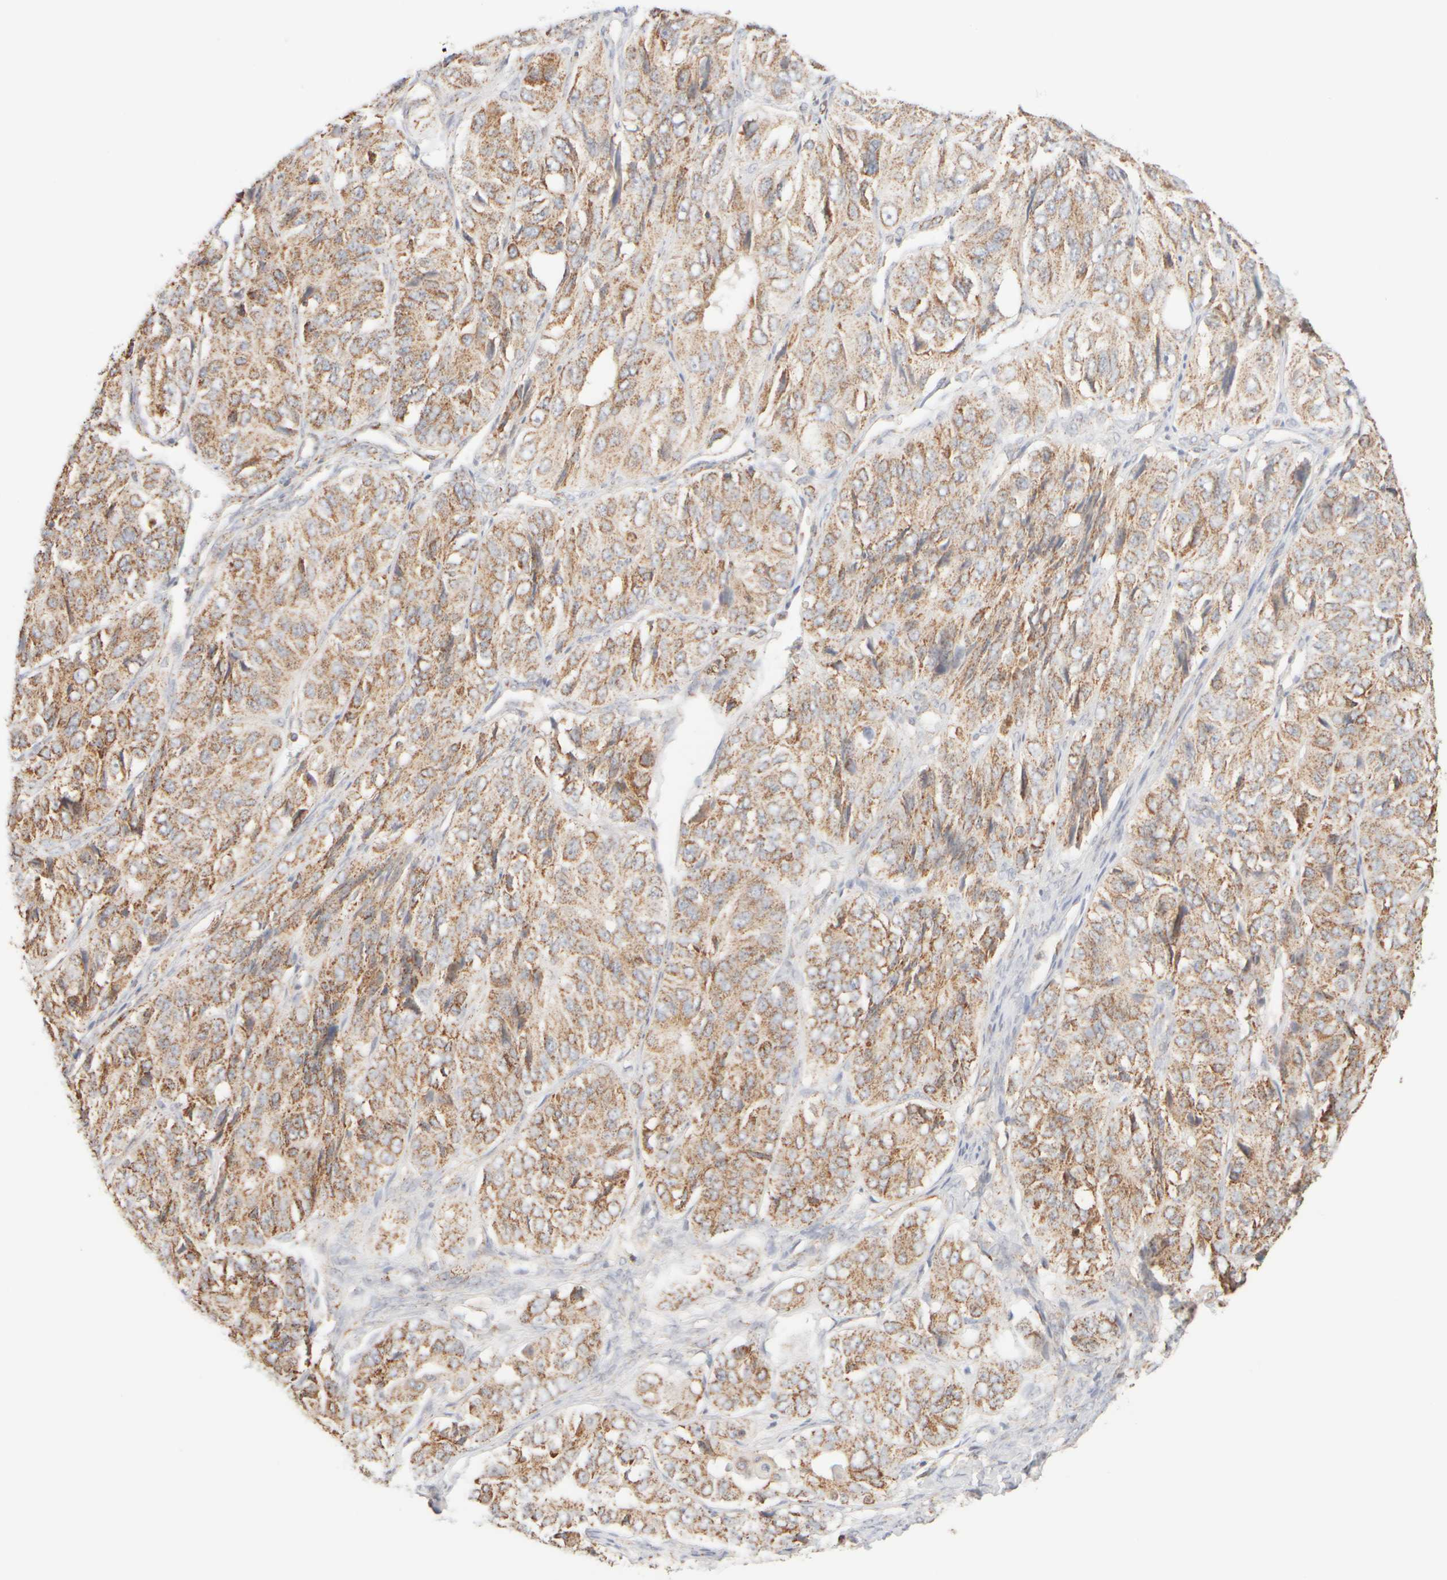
{"staining": {"intensity": "moderate", "quantity": ">75%", "location": "cytoplasmic/membranous"}, "tissue": "ovarian cancer", "cell_type": "Tumor cells", "image_type": "cancer", "snomed": [{"axis": "morphology", "description": "Carcinoma, endometroid"}, {"axis": "topography", "description": "Ovary"}], "caption": "DAB immunohistochemical staining of ovarian endometroid carcinoma displays moderate cytoplasmic/membranous protein positivity in approximately >75% of tumor cells.", "gene": "APBB2", "patient": {"sex": "female", "age": 51}}